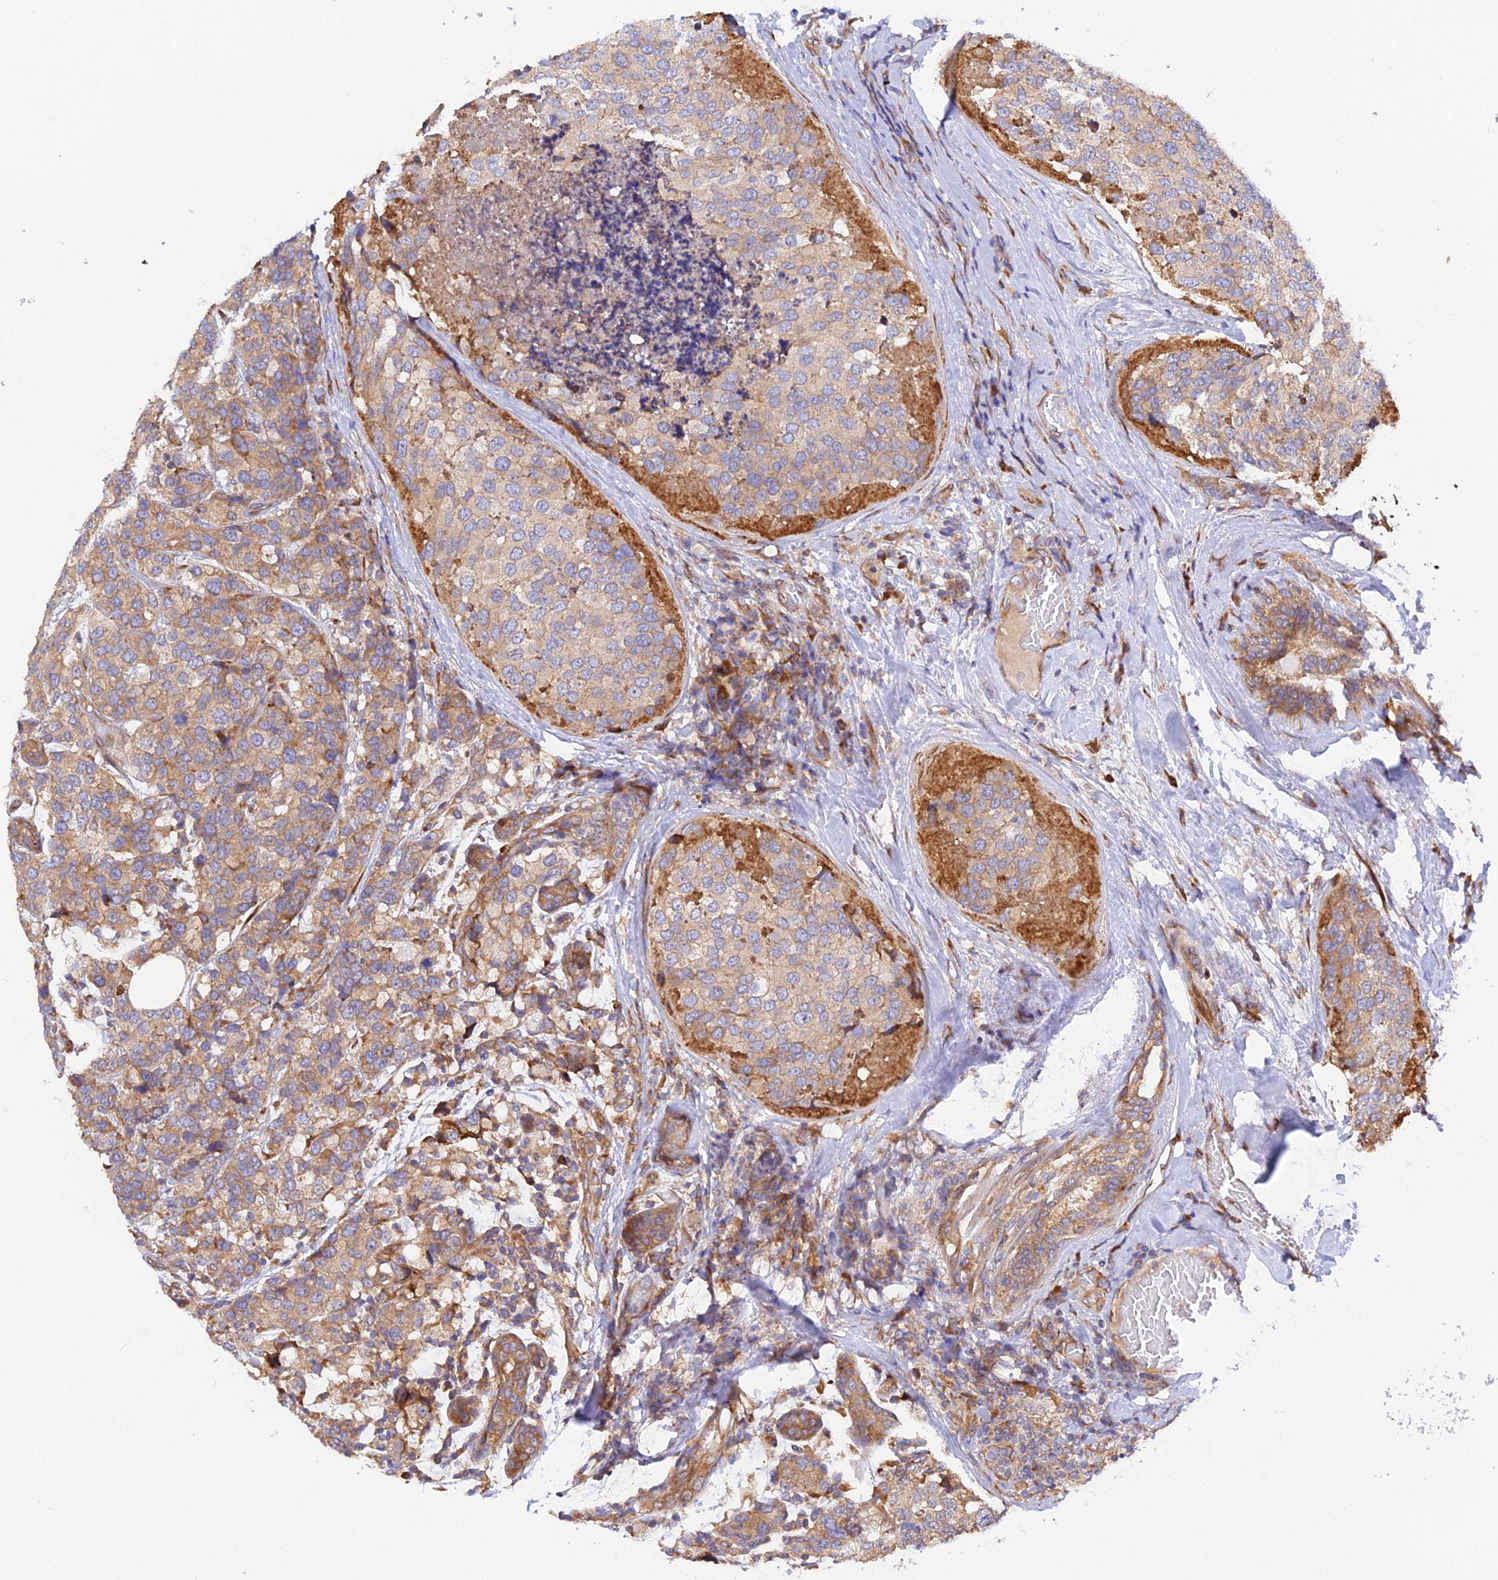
{"staining": {"intensity": "moderate", "quantity": "25%-75%", "location": "cytoplasmic/membranous"}, "tissue": "breast cancer", "cell_type": "Tumor cells", "image_type": "cancer", "snomed": [{"axis": "morphology", "description": "Lobular carcinoma"}, {"axis": "topography", "description": "Breast"}], "caption": "Breast cancer (lobular carcinoma) tissue reveals moderate cytoplasmic/membranous positivity in about 25%-75% of tumor cells", "gene": "RPL5", "patient": {"sex": "female", "age": 59}}